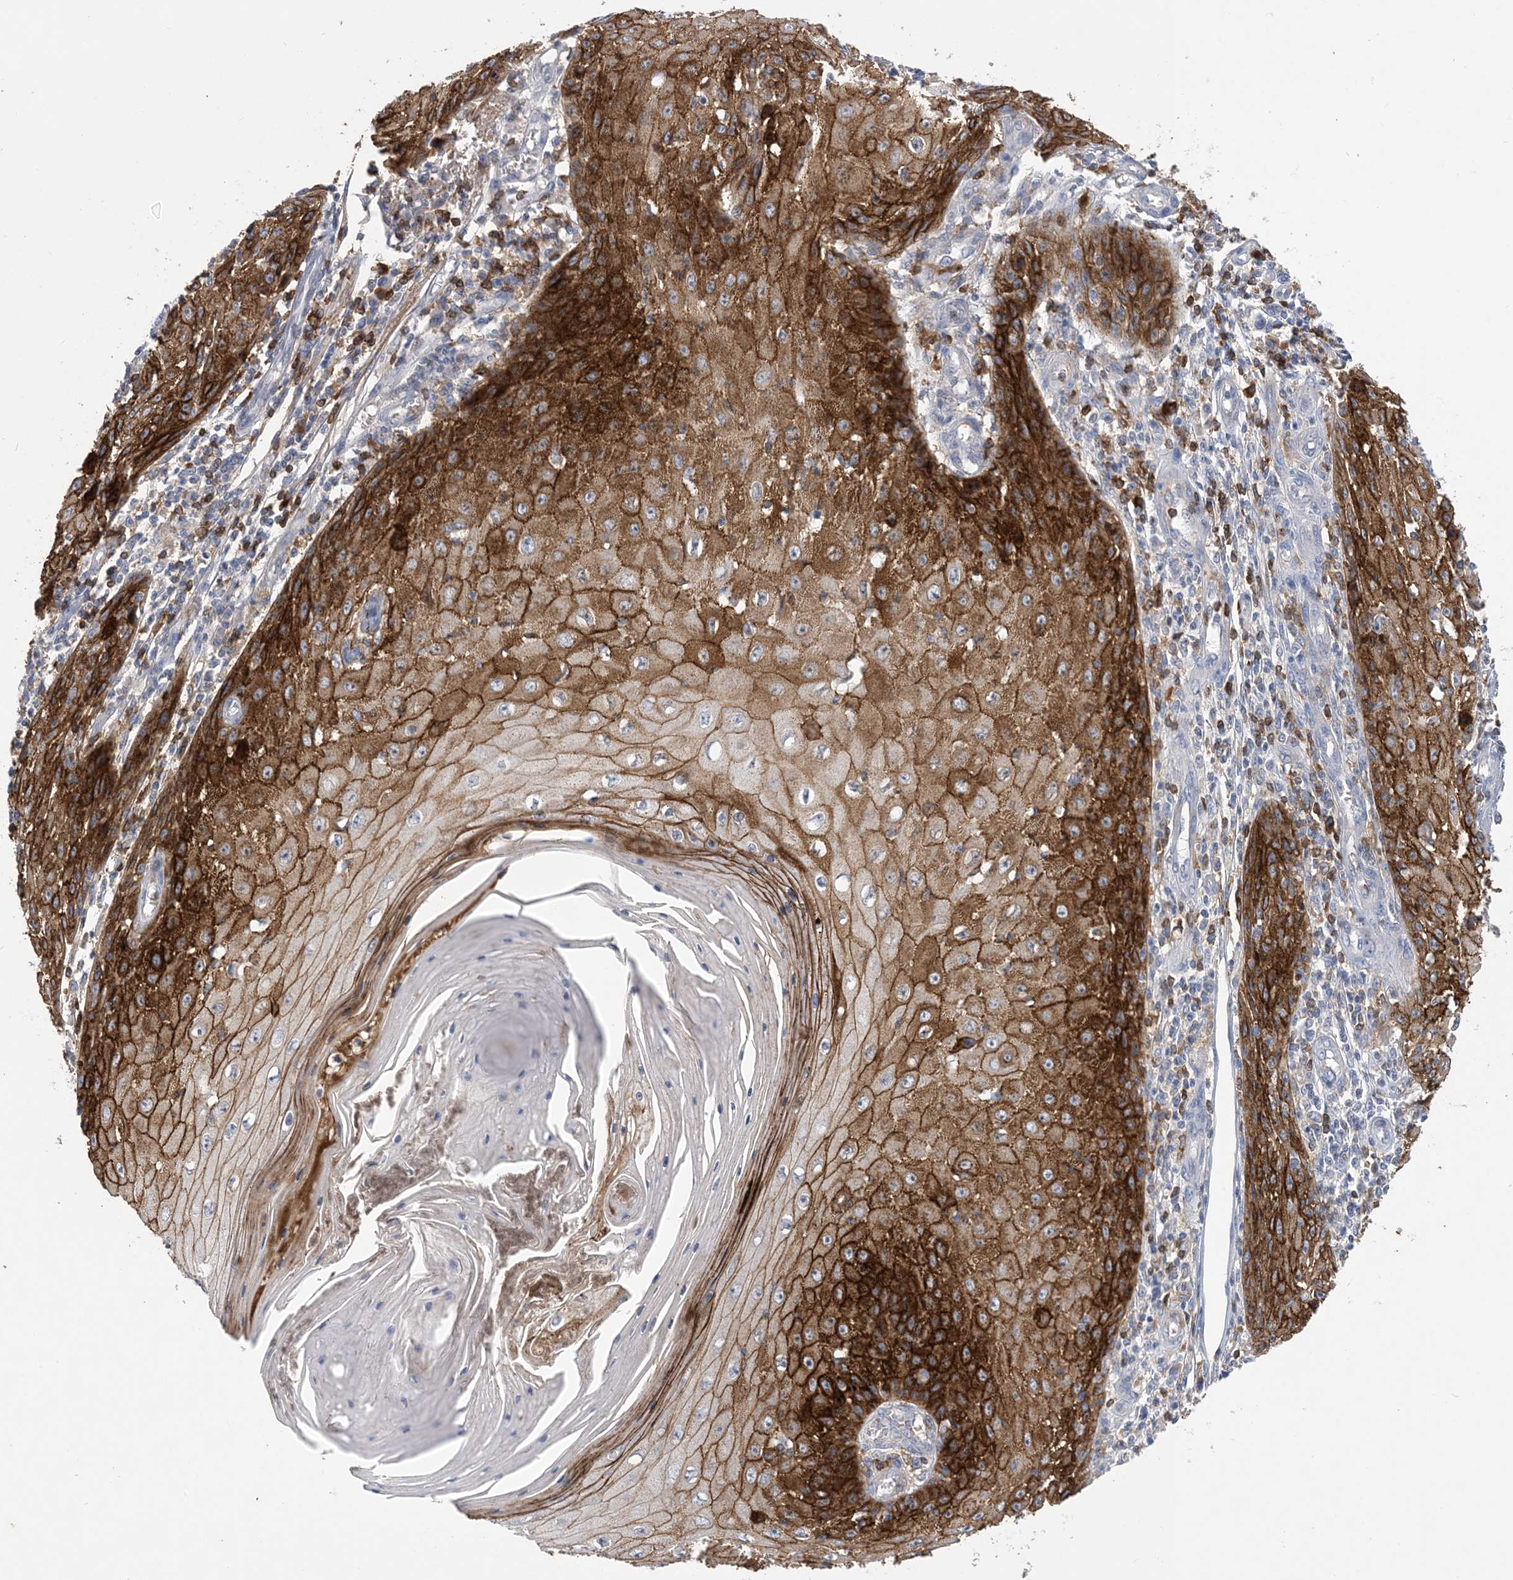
{"staining": {"intensity": "strong", "quantity": "25%-75%", "location": "cytoplasmic/membranous"}, "tissue": "skin cancer", "cell_type": "Tumor cells", "image_type": "cancer", "snomed": [{"axis": "morphology", "description": "Squamous cell carcinoma, NOS"}, {"axis": "topography", "description": "Skin"}], "caption": "Skin squamous cell carcinoma stained with DAB immunohistochemistry (IHC) demonstrates high levels of strong cytoplasmic/membranous positivity in about 25%-75% of tumor cells.", "gene": "DSC3", "patient": {"sex": "female", "age": 73}}